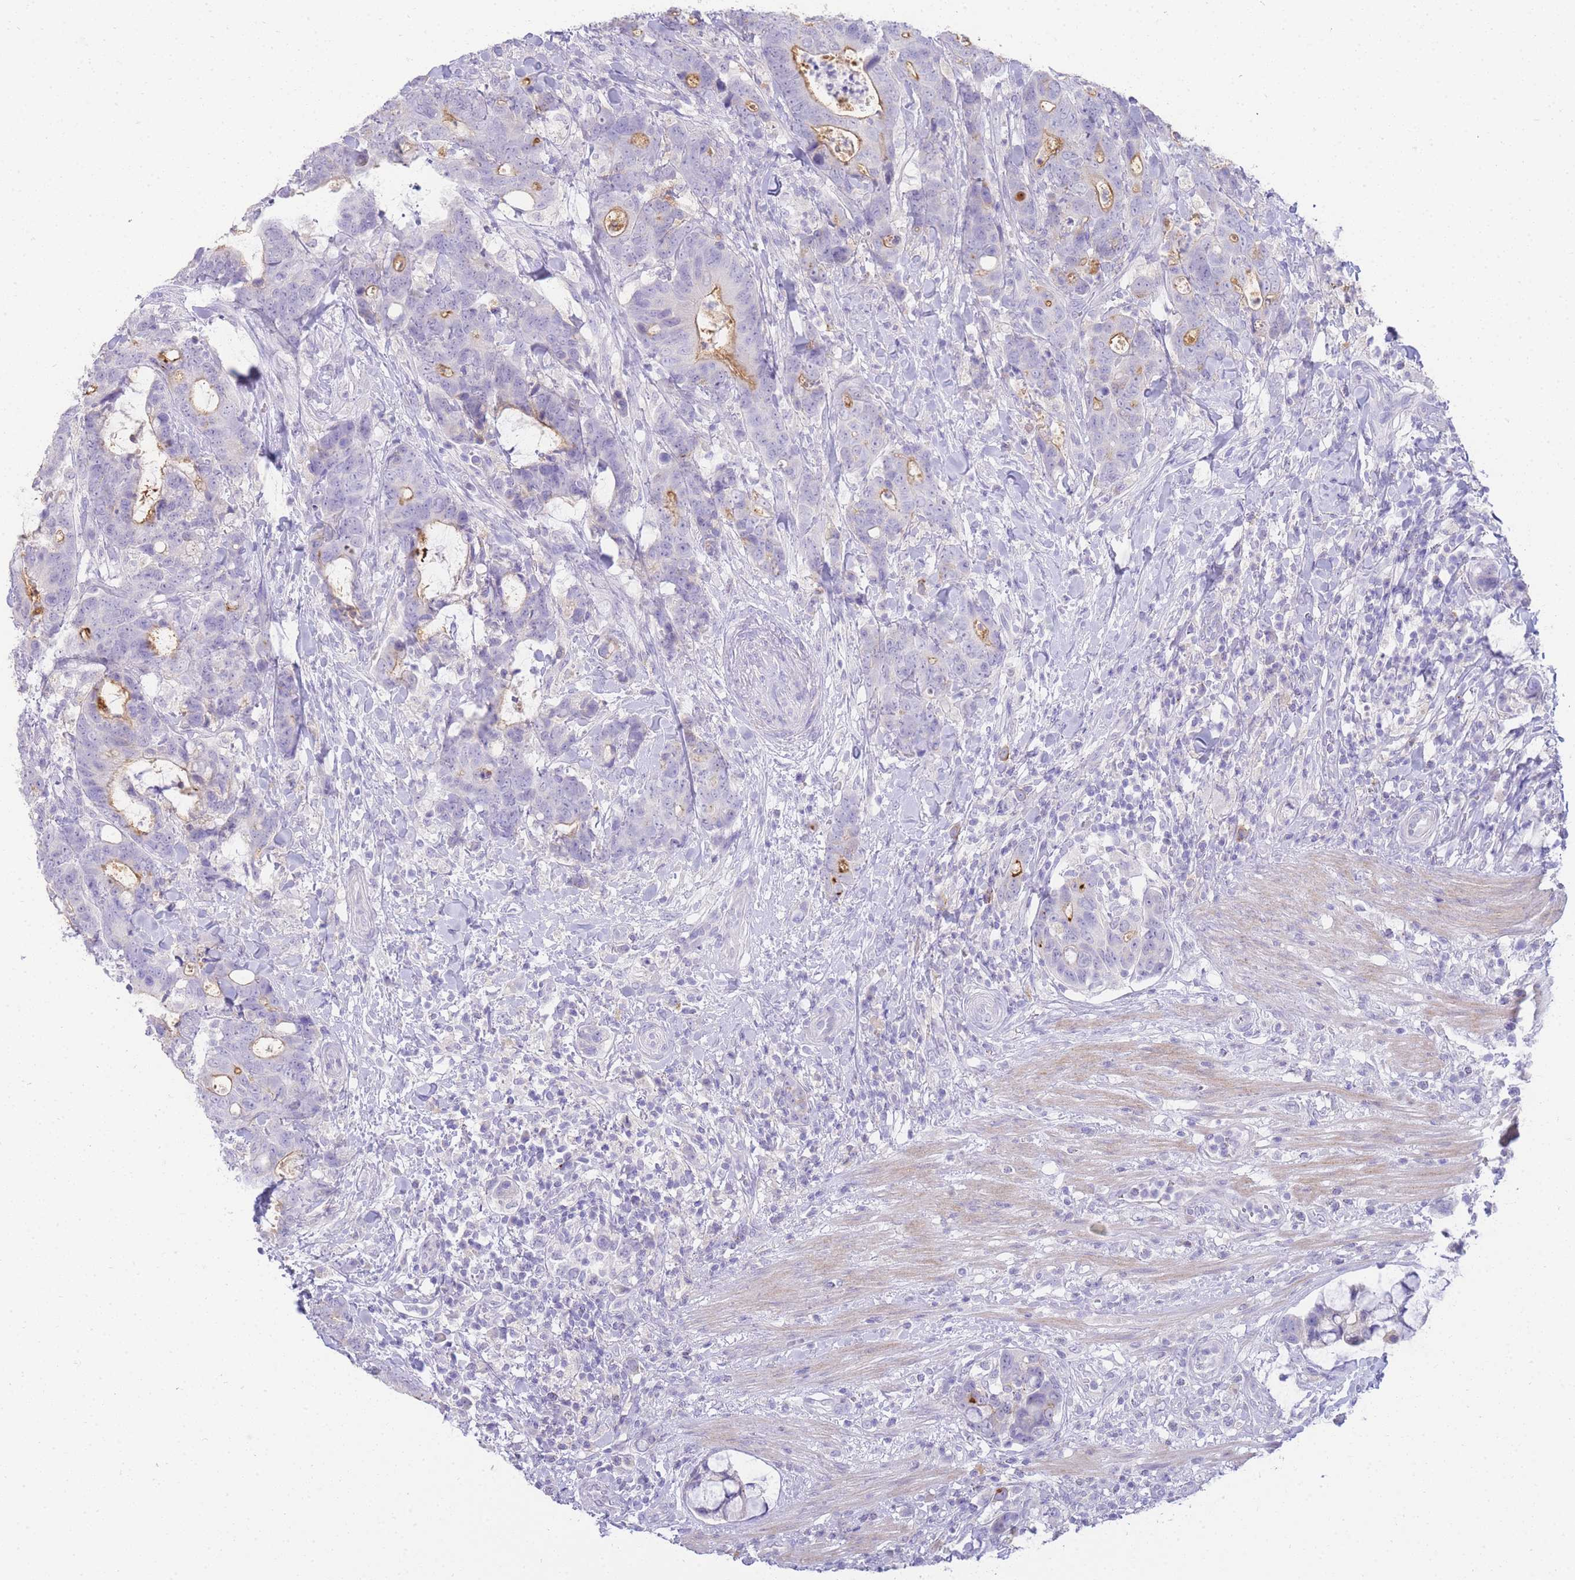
{"staining": {"intensity": "negative", "quantity": "none", "location": "none"}, "tissue": "colorectal cancer", "cell_type": "Tumor cells", "image_type": "cancer", "snomed": [{"axis": "morphology", "description": "Adenocarcinoma, NOS"}, {"axis": "topography", "description": "Colon"}], "caption": "DAB immunohistochemical staining of adenocarcinoma (colorectal) shows no significant expression in tumor cells.", "gene": "DPP4", "patient": {"sex": "female", "age": 82}}